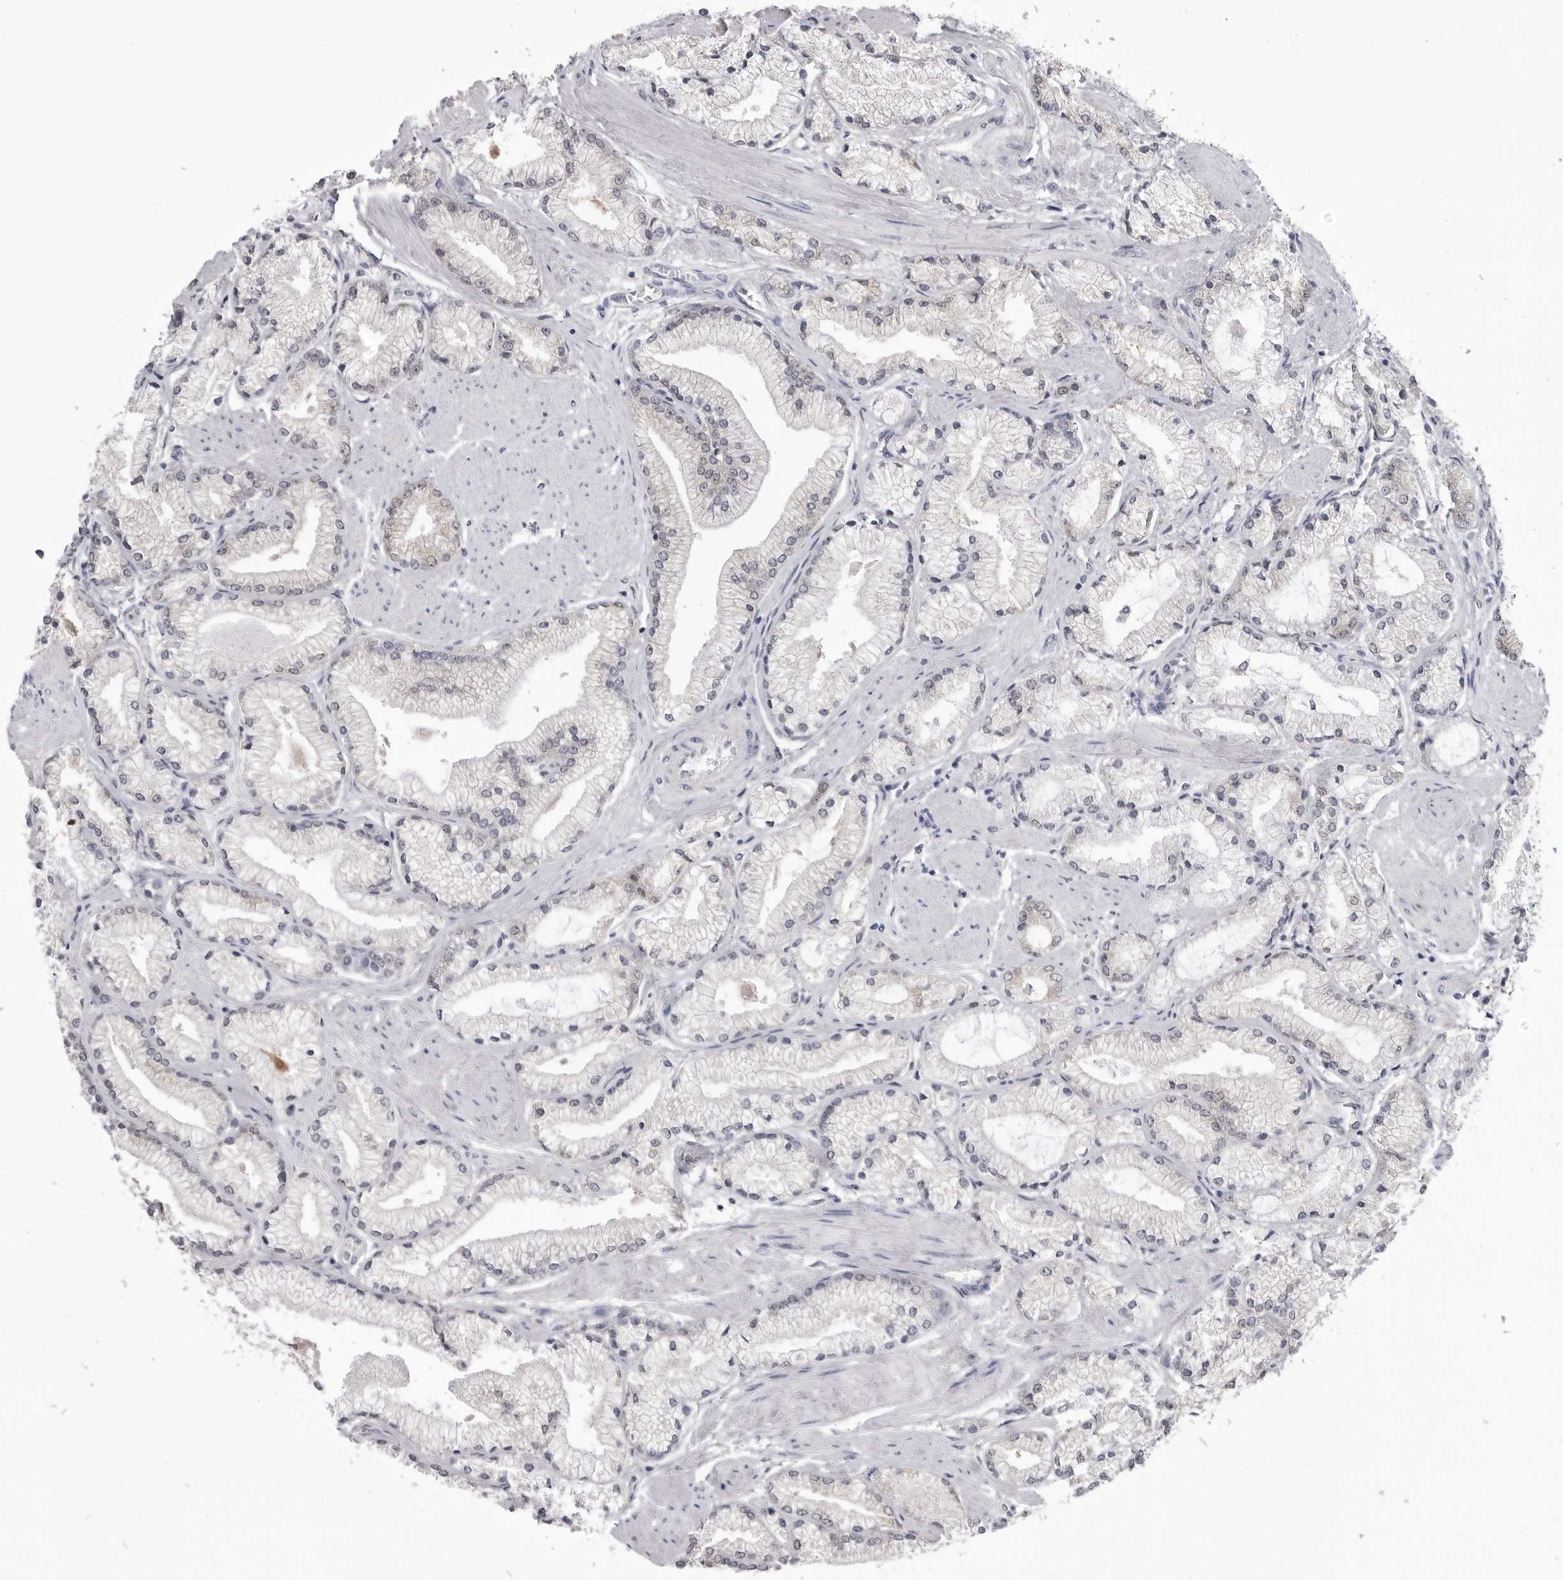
{"staining": {"intensity": "weak", "quantity": "<25%", "location": "cytoplasmic/membranous"}, "tissue": "prostate cancer", "cell_type": "Tumor cells", "image_type": "cancer", "snomed": [{"axis": "morphology", "description": "Adenocarcinoma, High grade"}, {"axis": "topography", "description": "Prostate"}], "caption": "This is an immunohistochemistry (IHC) micrograph of high-grade adenocarcinoma (prostate). There is no staining in tumor cells.", "gene": "FH", "patient": {"sex": "male", "age": 50}}